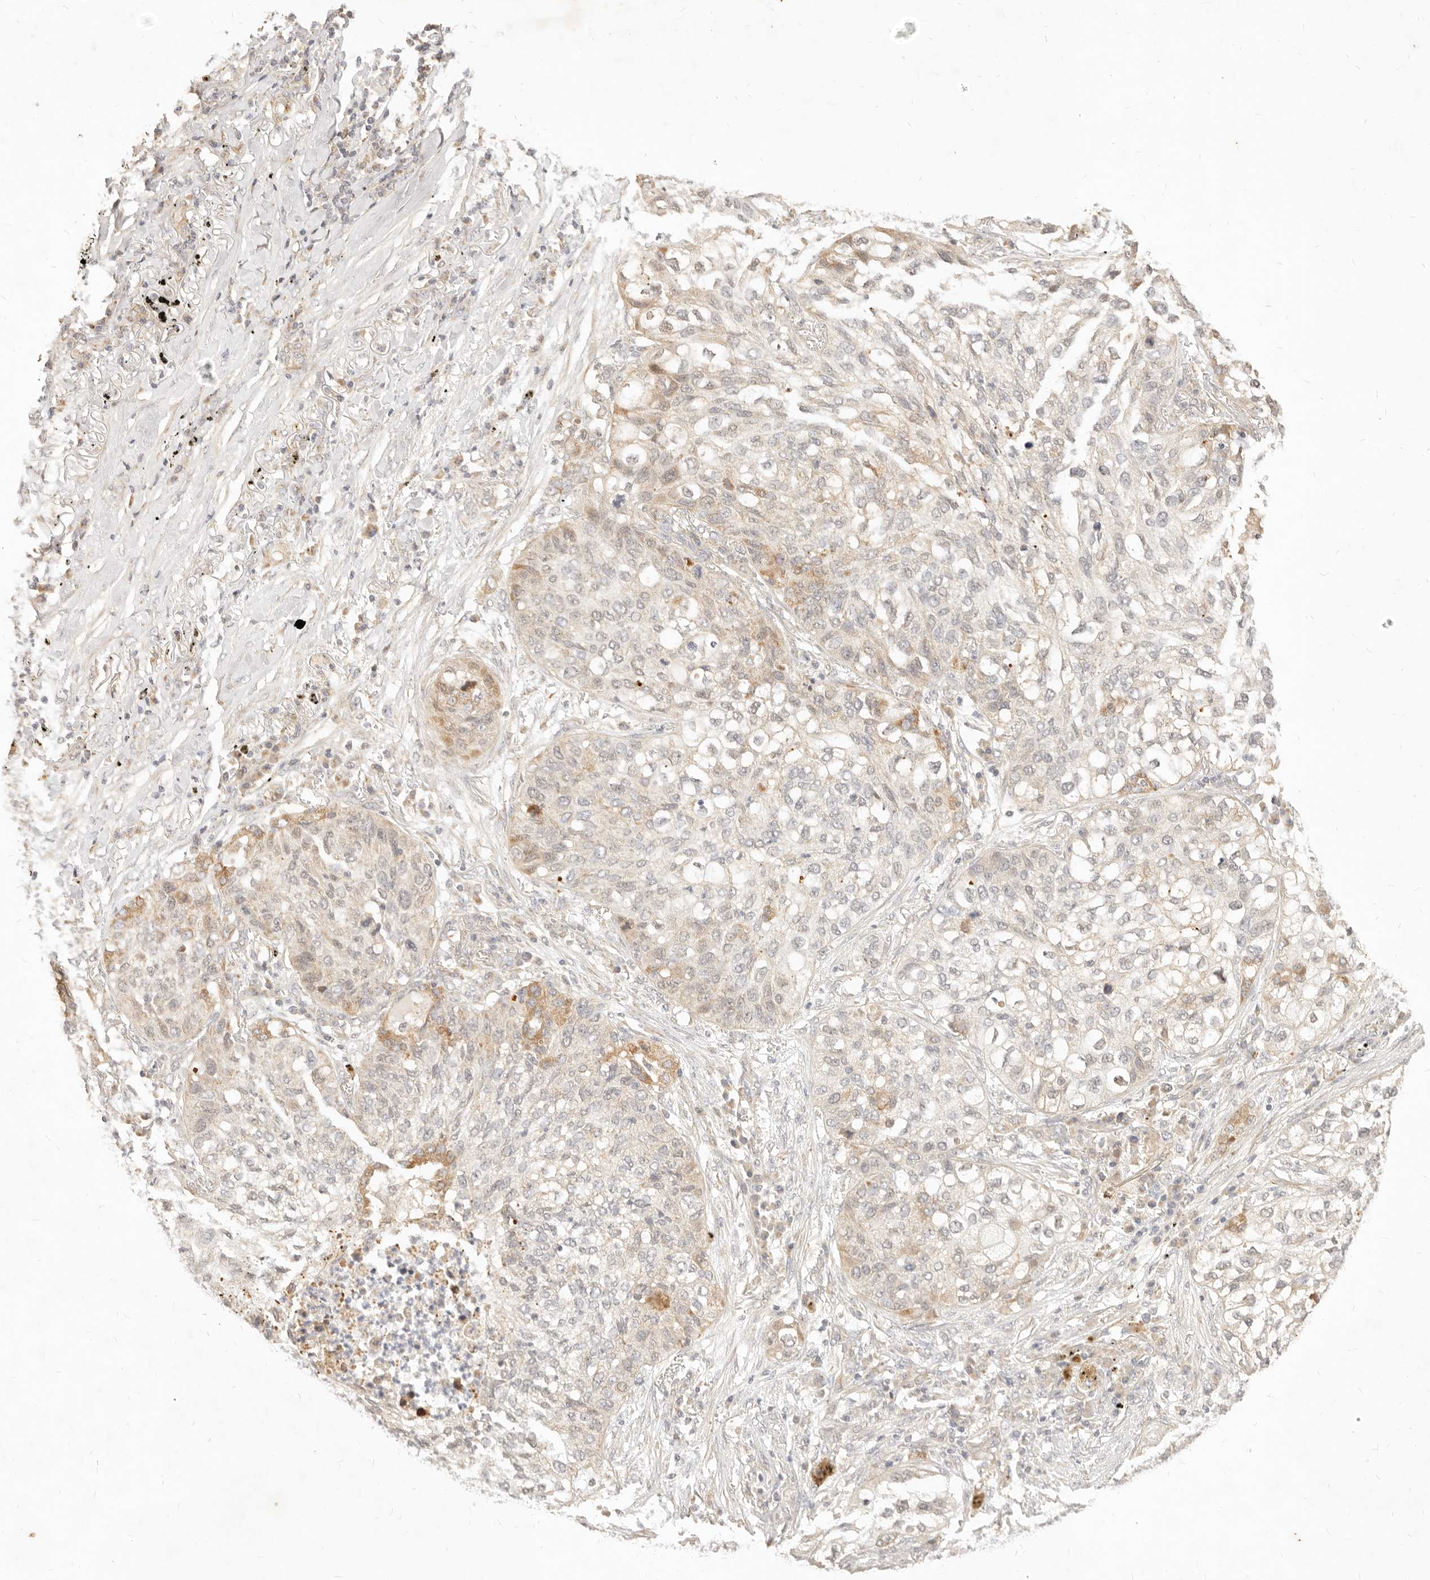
{"staining": {"intensity": "moderate", "quantity": "<25%", "location": "cytoplasmic/membranous"}, "tissue": "lung cancer", "cell_type": "Tumor cells", "image_type": "cancer", "snomed": [{"axis": "morphology", "description": "Squamous cell carcinoma, NOS"}, {"axis": "topography", "description": "Lung"}], "caption": "Human squamous cell carcinoma (lung) stained with a protein marker reveals moderate staining in tumor cells.", "gene": "RUBCNL", "patient": {"sex": "female", "age": 63}}